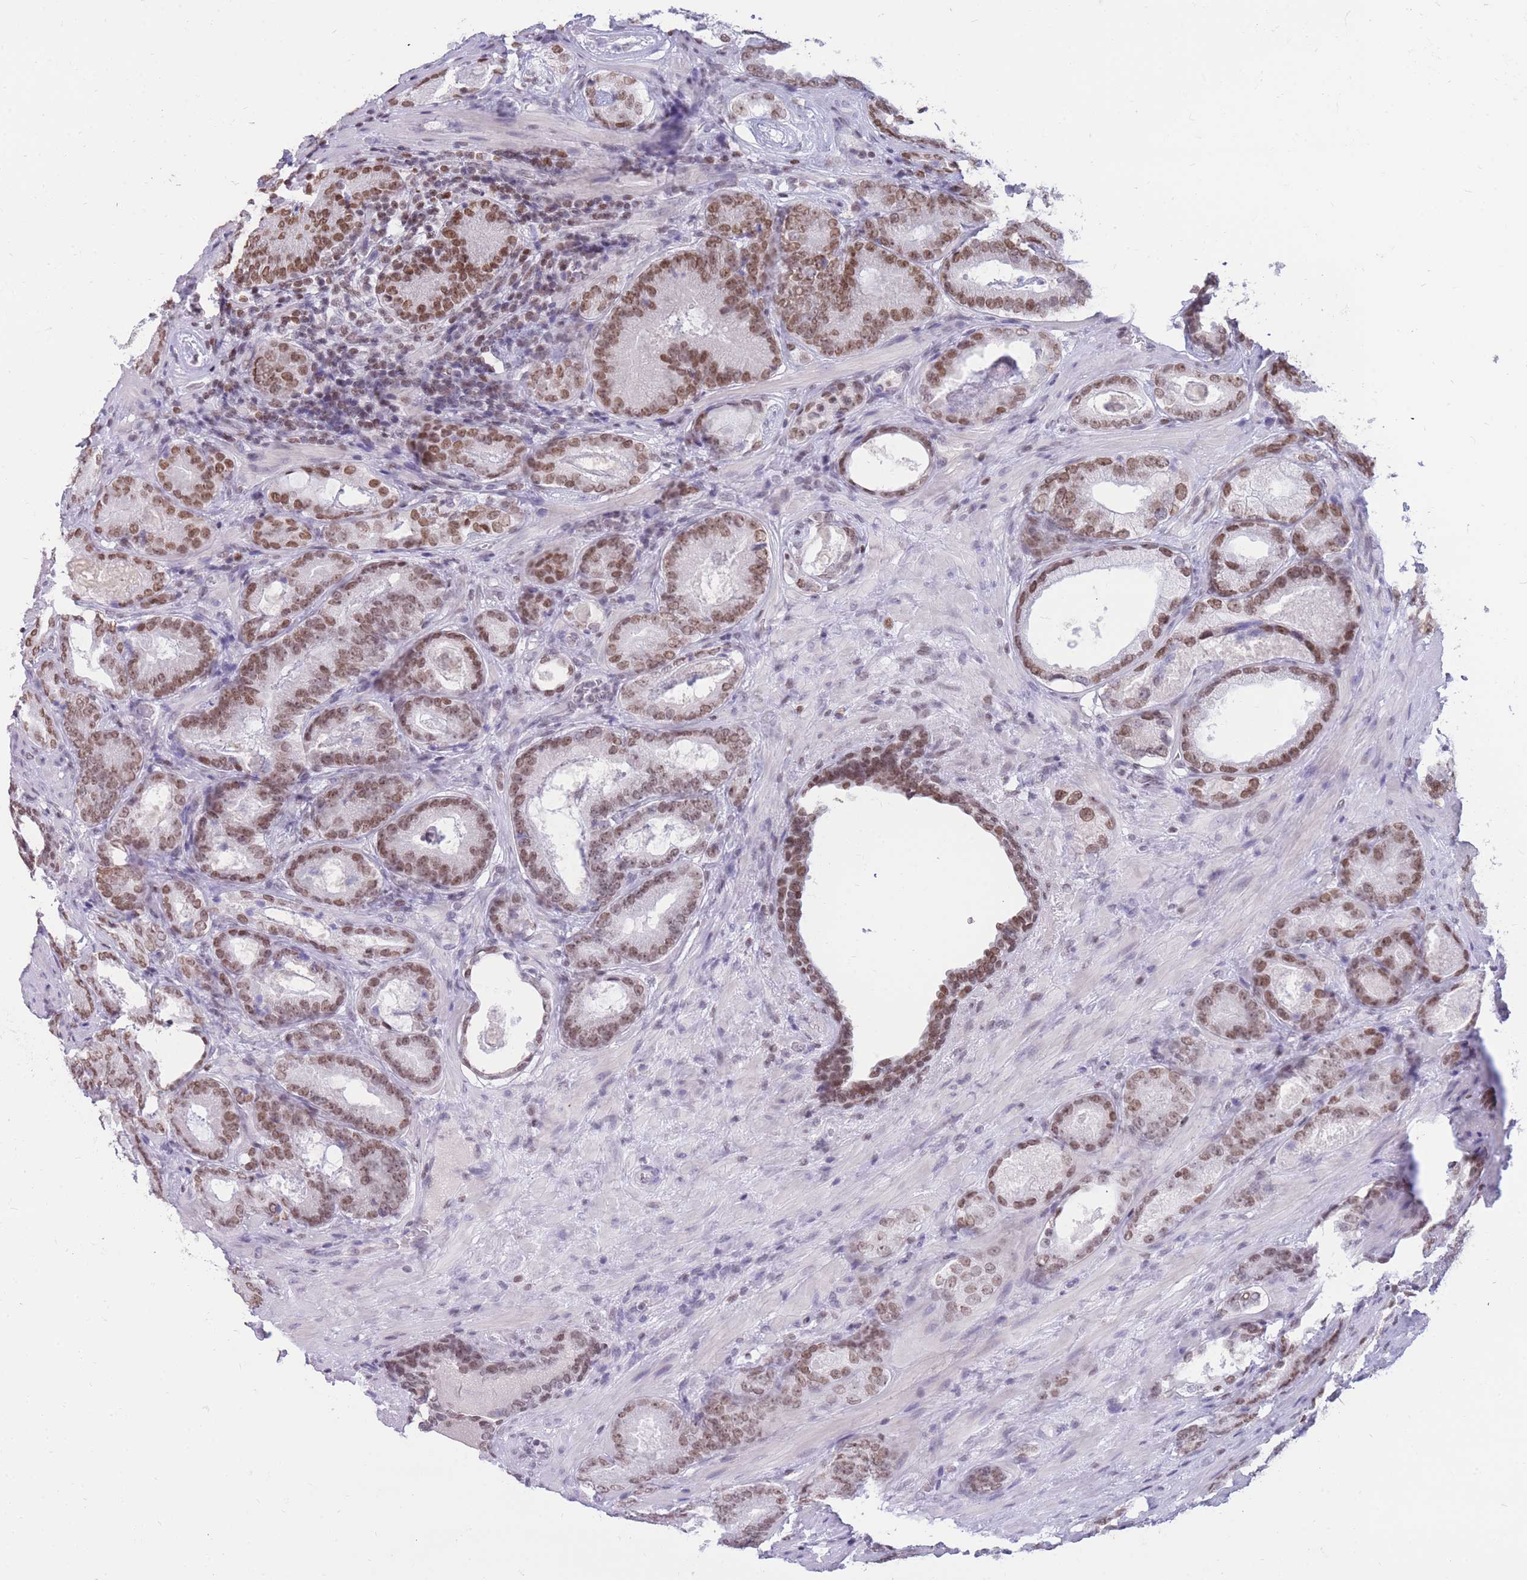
{"staining": {"intensity": "moderate", "quantity": ">75%", "location": "nuclear"}, "tissue": "prostate cancer", "cell_type": "Tumor cells", "image_type": "cancer", "snomed": [{"axis": "morphology", "description": "Adenocarcinoma, High grade"}, {"axis": "topography", "description": "Prostate"}], "caption": "A micrograph of prostate cancer stained for a protein demonstrates moderate nuclear brown staining in tumor cells.", "gene": "HMGN1", "patient": {"sex": "male", "age": 66}}